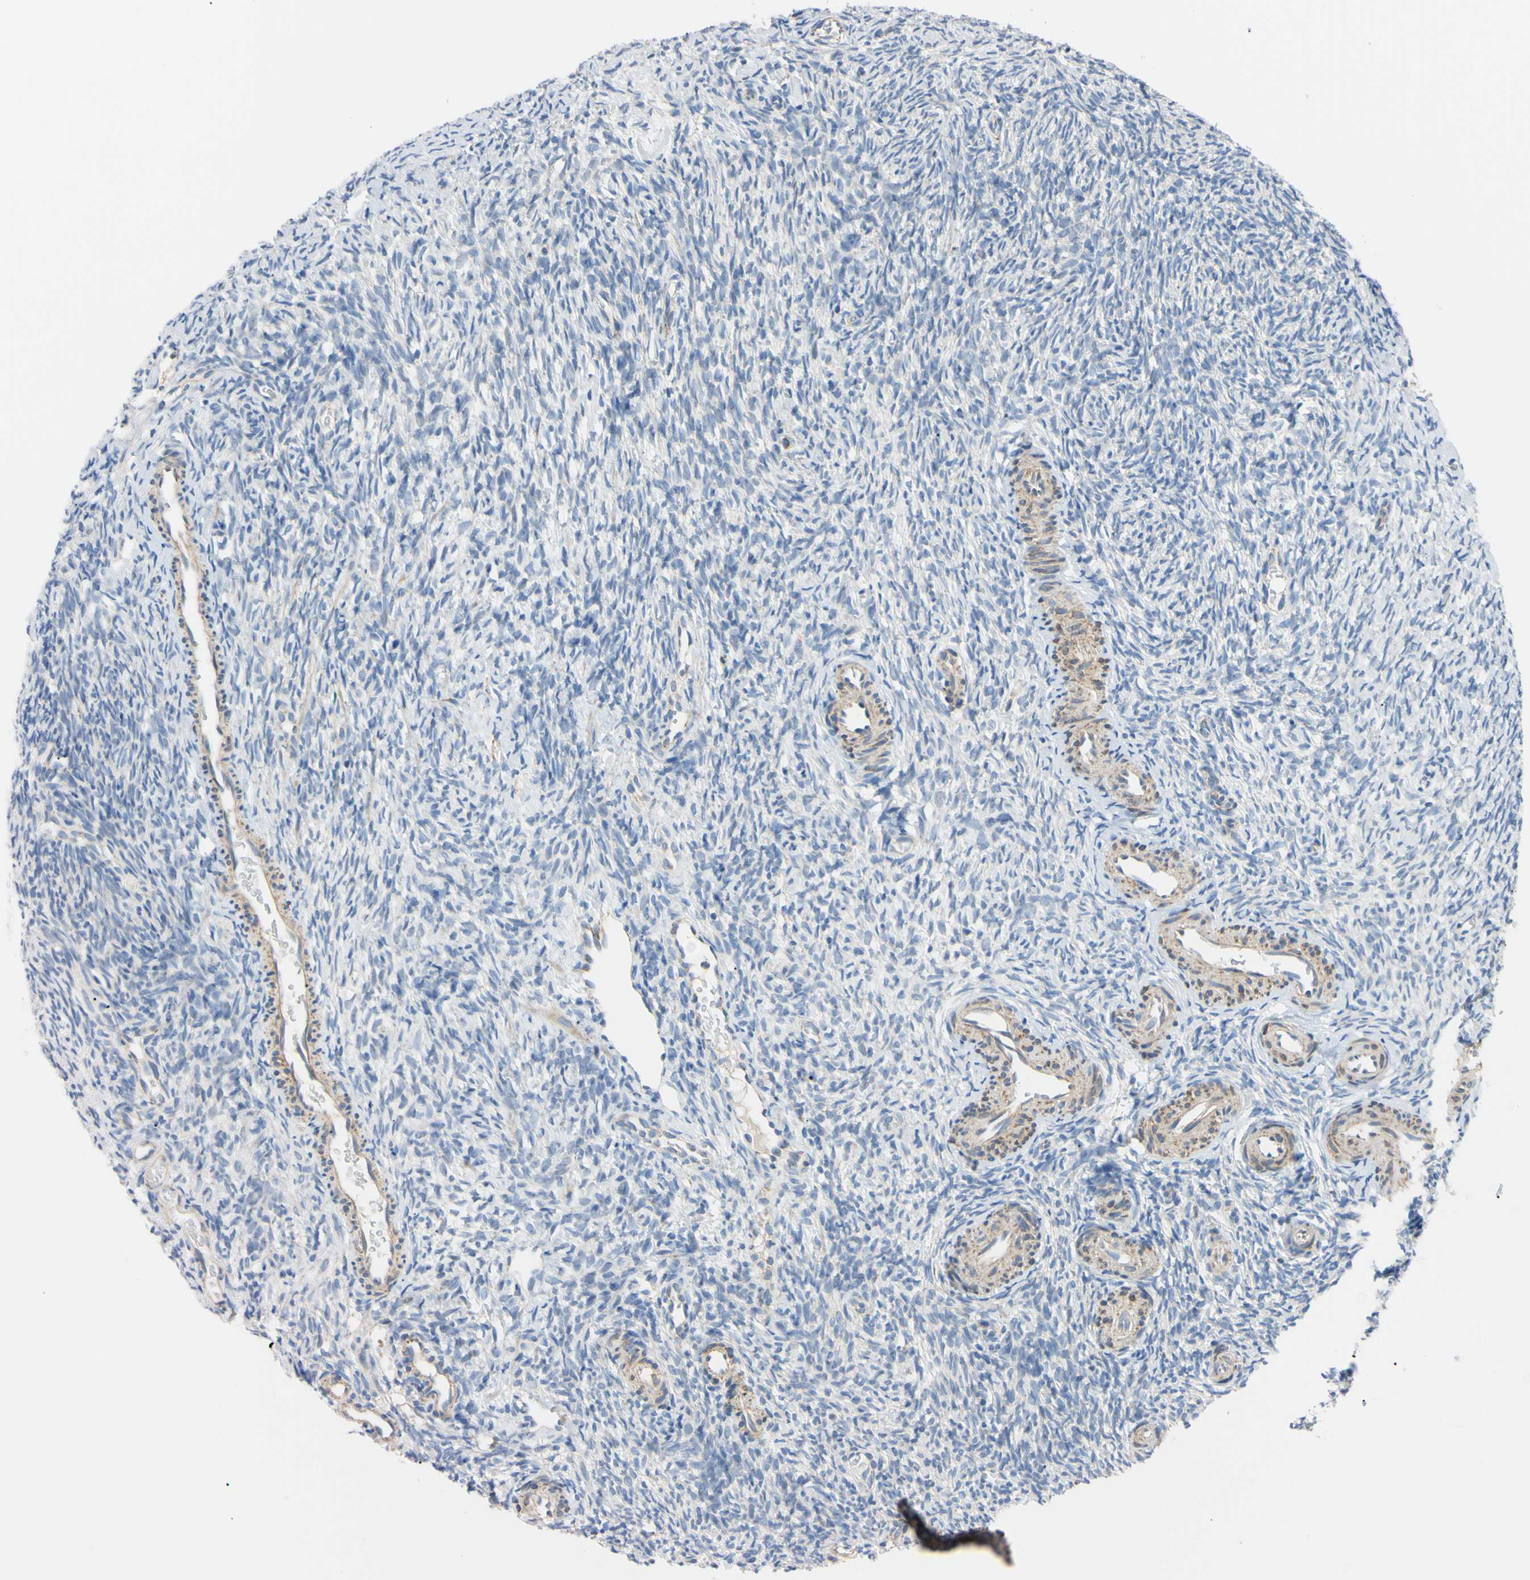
{"staining": {"intensity": "negative", "quantity": "none", "location": "none"}, "tissue": "ovary", "cell_type": "Ovarian stroma cells", "image_type": "normal", "snomed": [{"axis": "morphology", "description": "Normal tissue, NOS"}, {"axis": "topography", "description": "Ovary"}], "caption": "This is a histopathology image of IHC staining of unremarkable ovary, which shows no positivity in ovarian stroma cells.", "gene": "CLPP", "patient": {"sex": "female", "age": 35}}